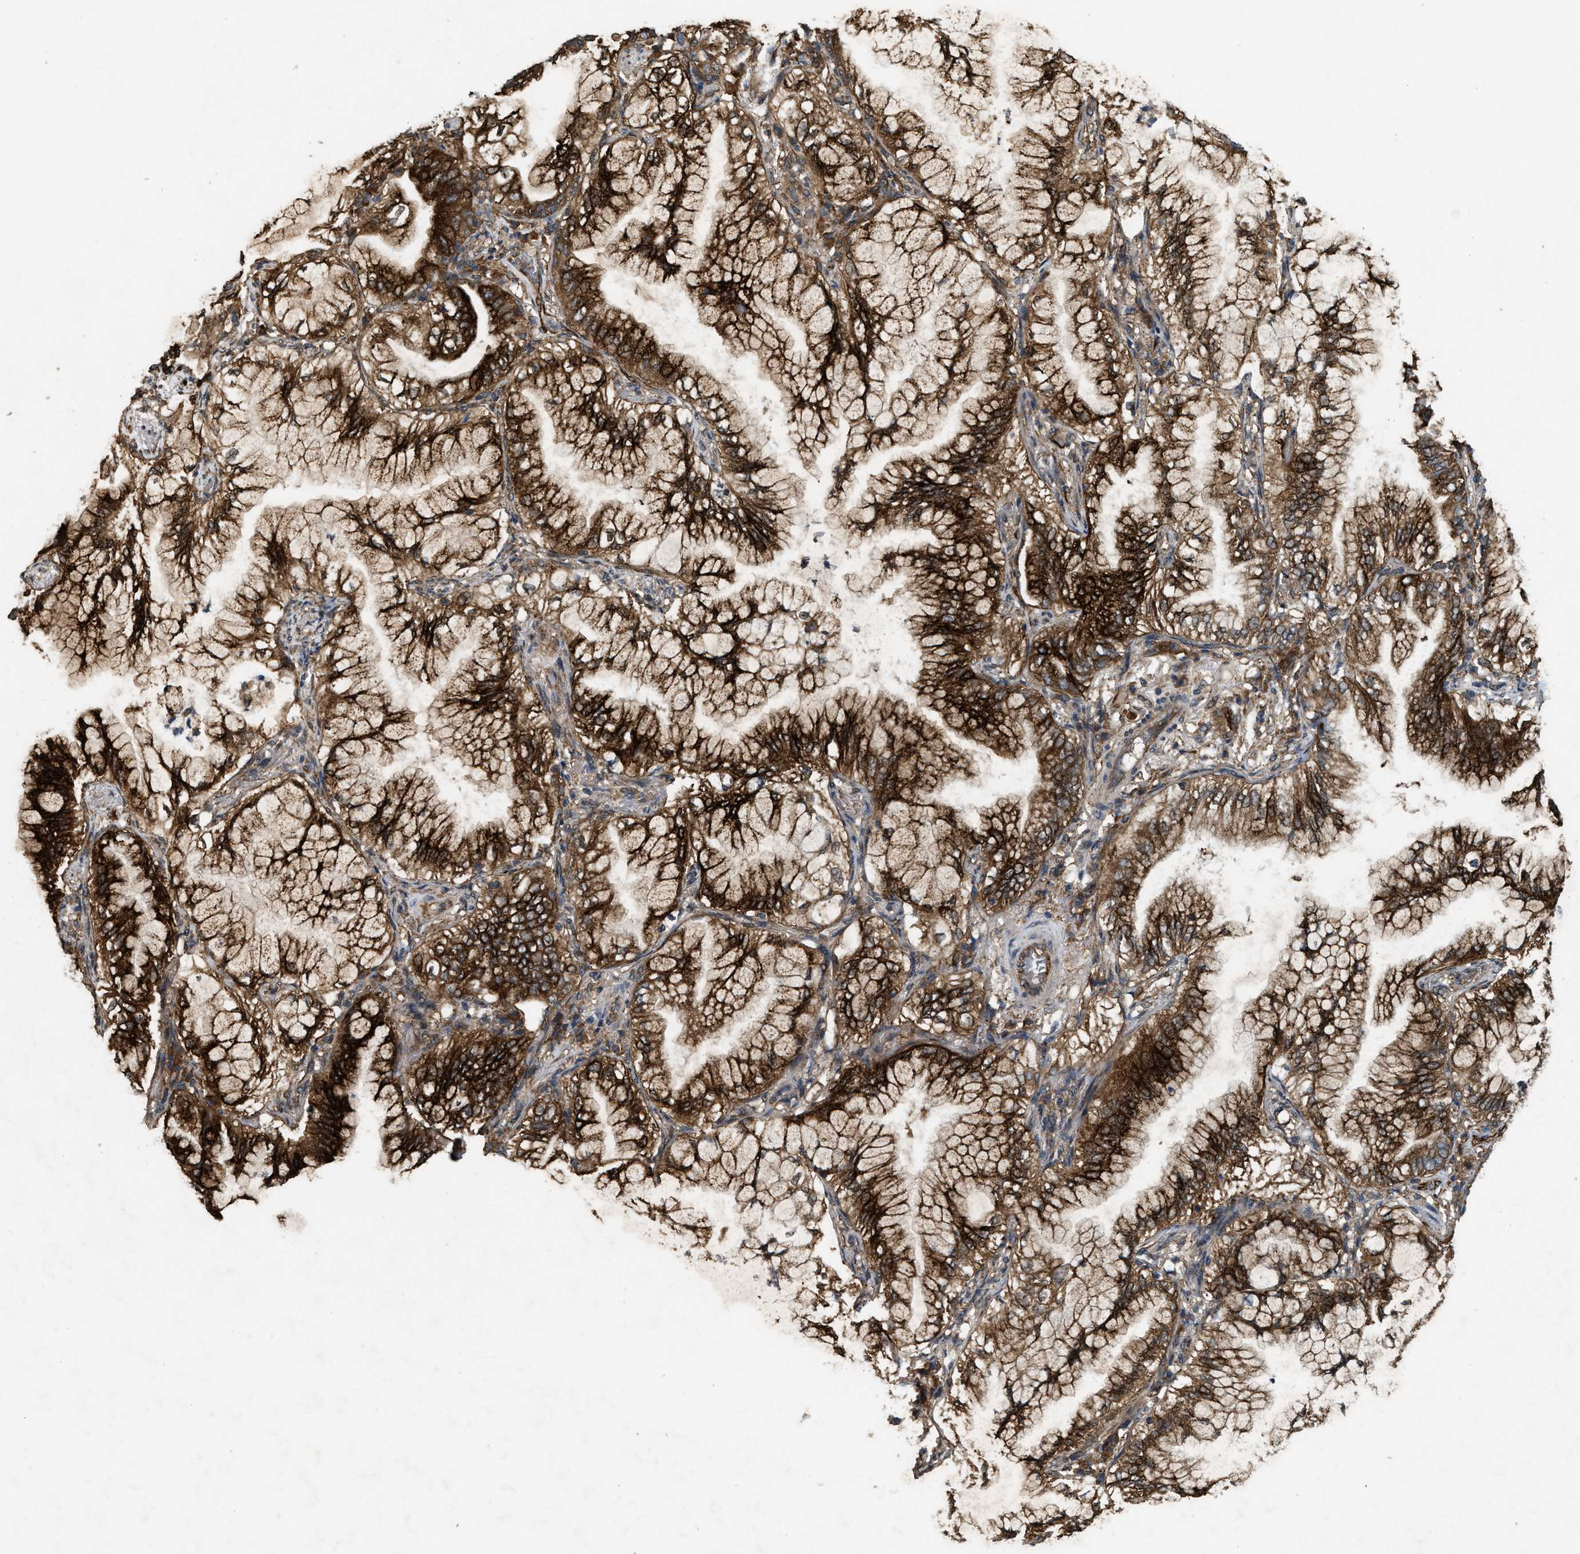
{"staining": {"intensity": "strong", "quantity": ">75%", "location": "cytoplasmic/membranous"}, "tissue": "lung cancer", "cell_type": "Tumor cells", "image_type": "cancer", "snomed": [{"axis": "morphology", "description": "Adenocarcinoma, NOS"}, {"axis": "topography", "description": "Lung"}], "caption": "A brown stain shows strong cytoplasmic/membranous expression of a protein in human adenocarcinoma (lung) tumor cells.", "gene": "ARHGEF5", "patient": {"sex": "female", "age": 70}}